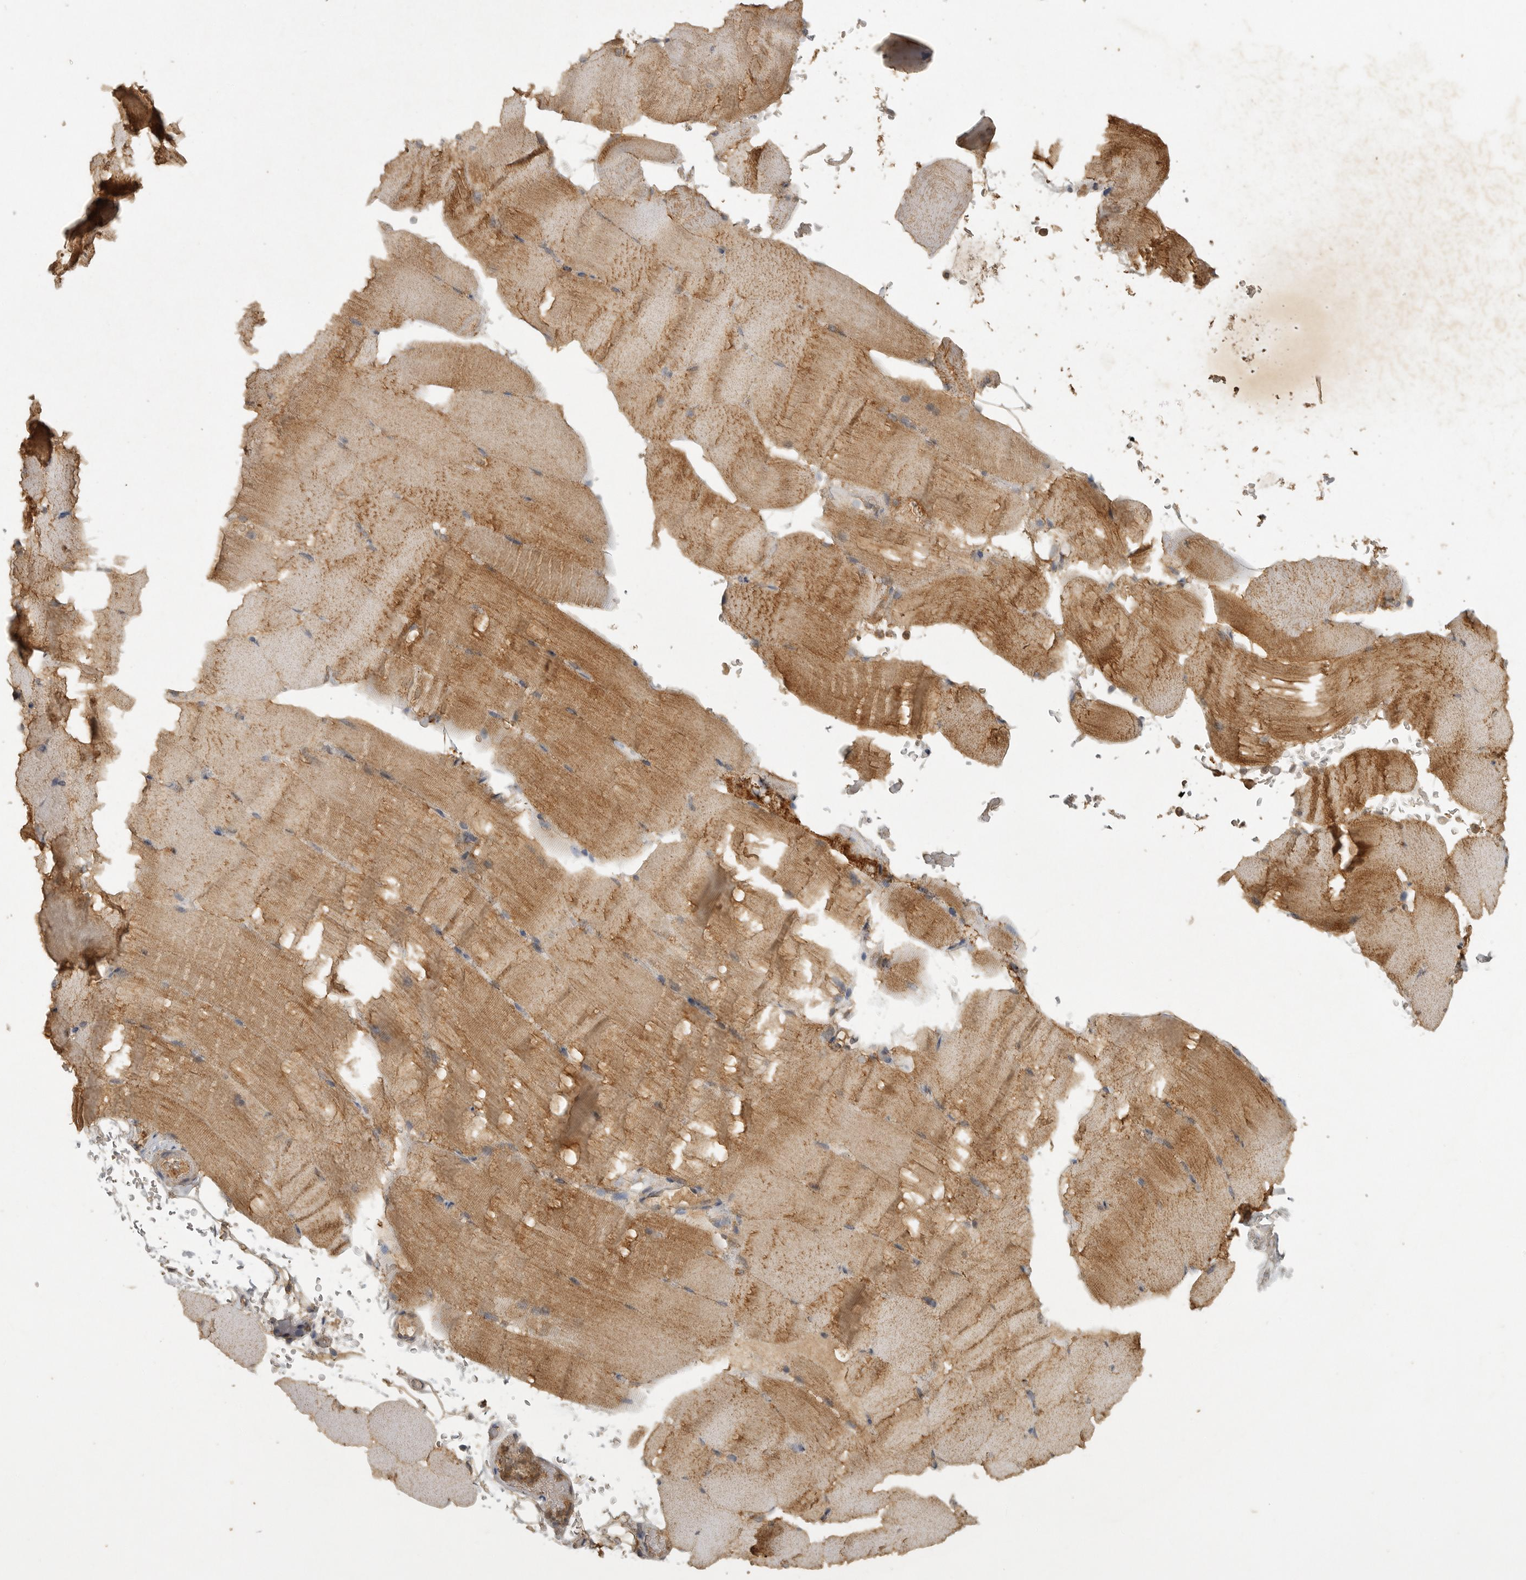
{"staining": {"intensity": "moderate", "quantity": ">75%", "location": "cytoplasmic/membranous"}, "tissue": "skeletal muscle", "cell_type": "Myocytes", "image_type": "normal", "snomed": [{"axis": "morphology", "description": "Normal tissue, NOS"}, {"axis": "topography", "description": "Skeletal muscle"}, {"axis": "topography", "description": "Parathyroid gland"}], "caption": "A brown stain shows moderate cytoplasmic/membranous expression of a protein in myocytes of unremarkable skeletal muscle.", "gene": "ICOSLG", "patient": {"sex": "female", "age": 37}}